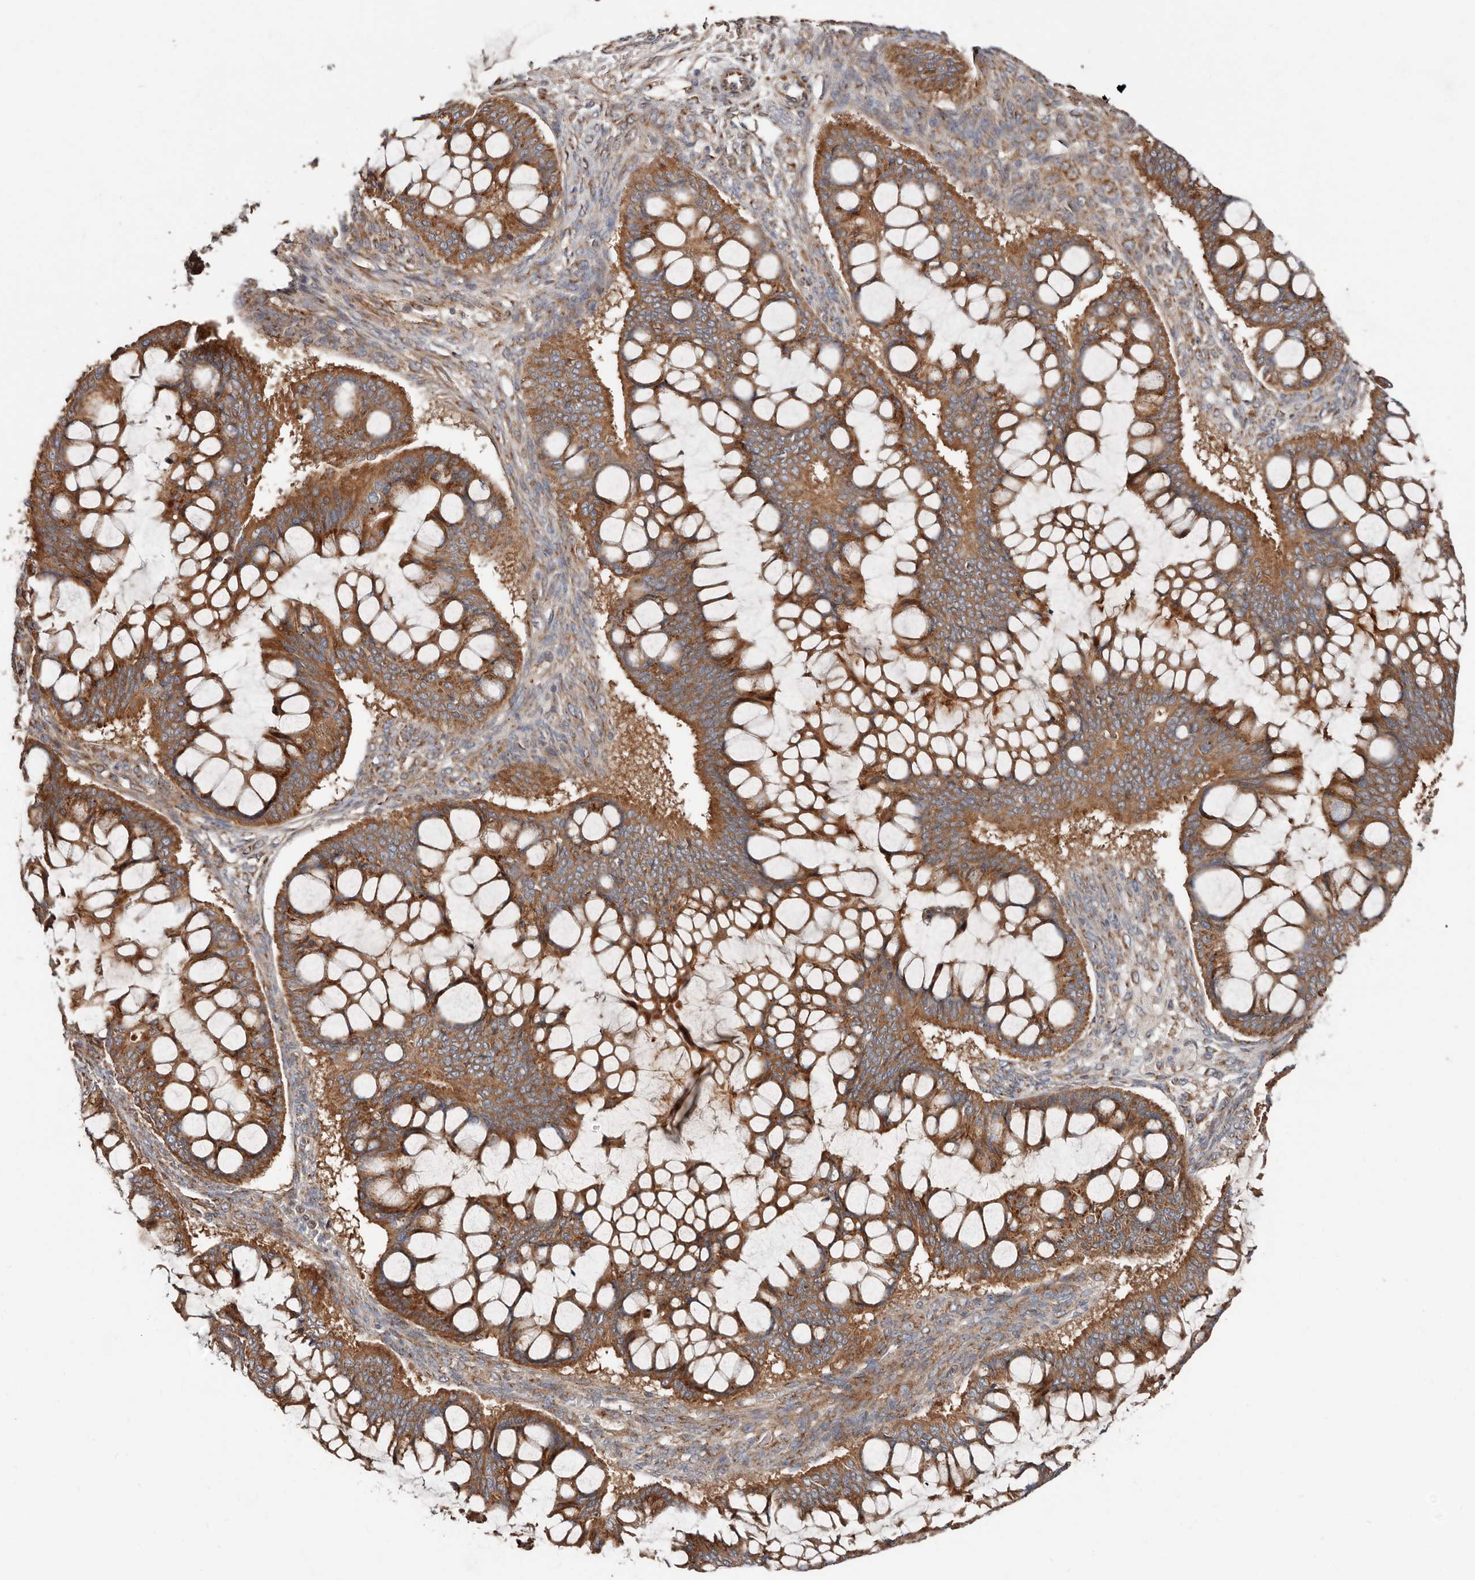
{"staining": {"intensity": "strong", "quantity": ">75%", "location": "cytoplasmic/membranous"}, "tissue": "ovarian cancer", "cell_type": "Tumor cells", "image_type": "cancer", "snomed": [{"axis": "morphology", "description": "Cystadenocarcinoma, mucinous, NOS"}, {"axis": "topography", "description": "Ovary"}], "caption": "IHC of human ovarian mucinous cystadenocarcinoma displays high levels of strong cytoplasmic/membranous expression in approximately >75% of tumor cells. The protein of interest is shown in brown color, while the nuclei are stained blue.", "gene": "COG1", "patient": {"sex": "female", "age": 73}}